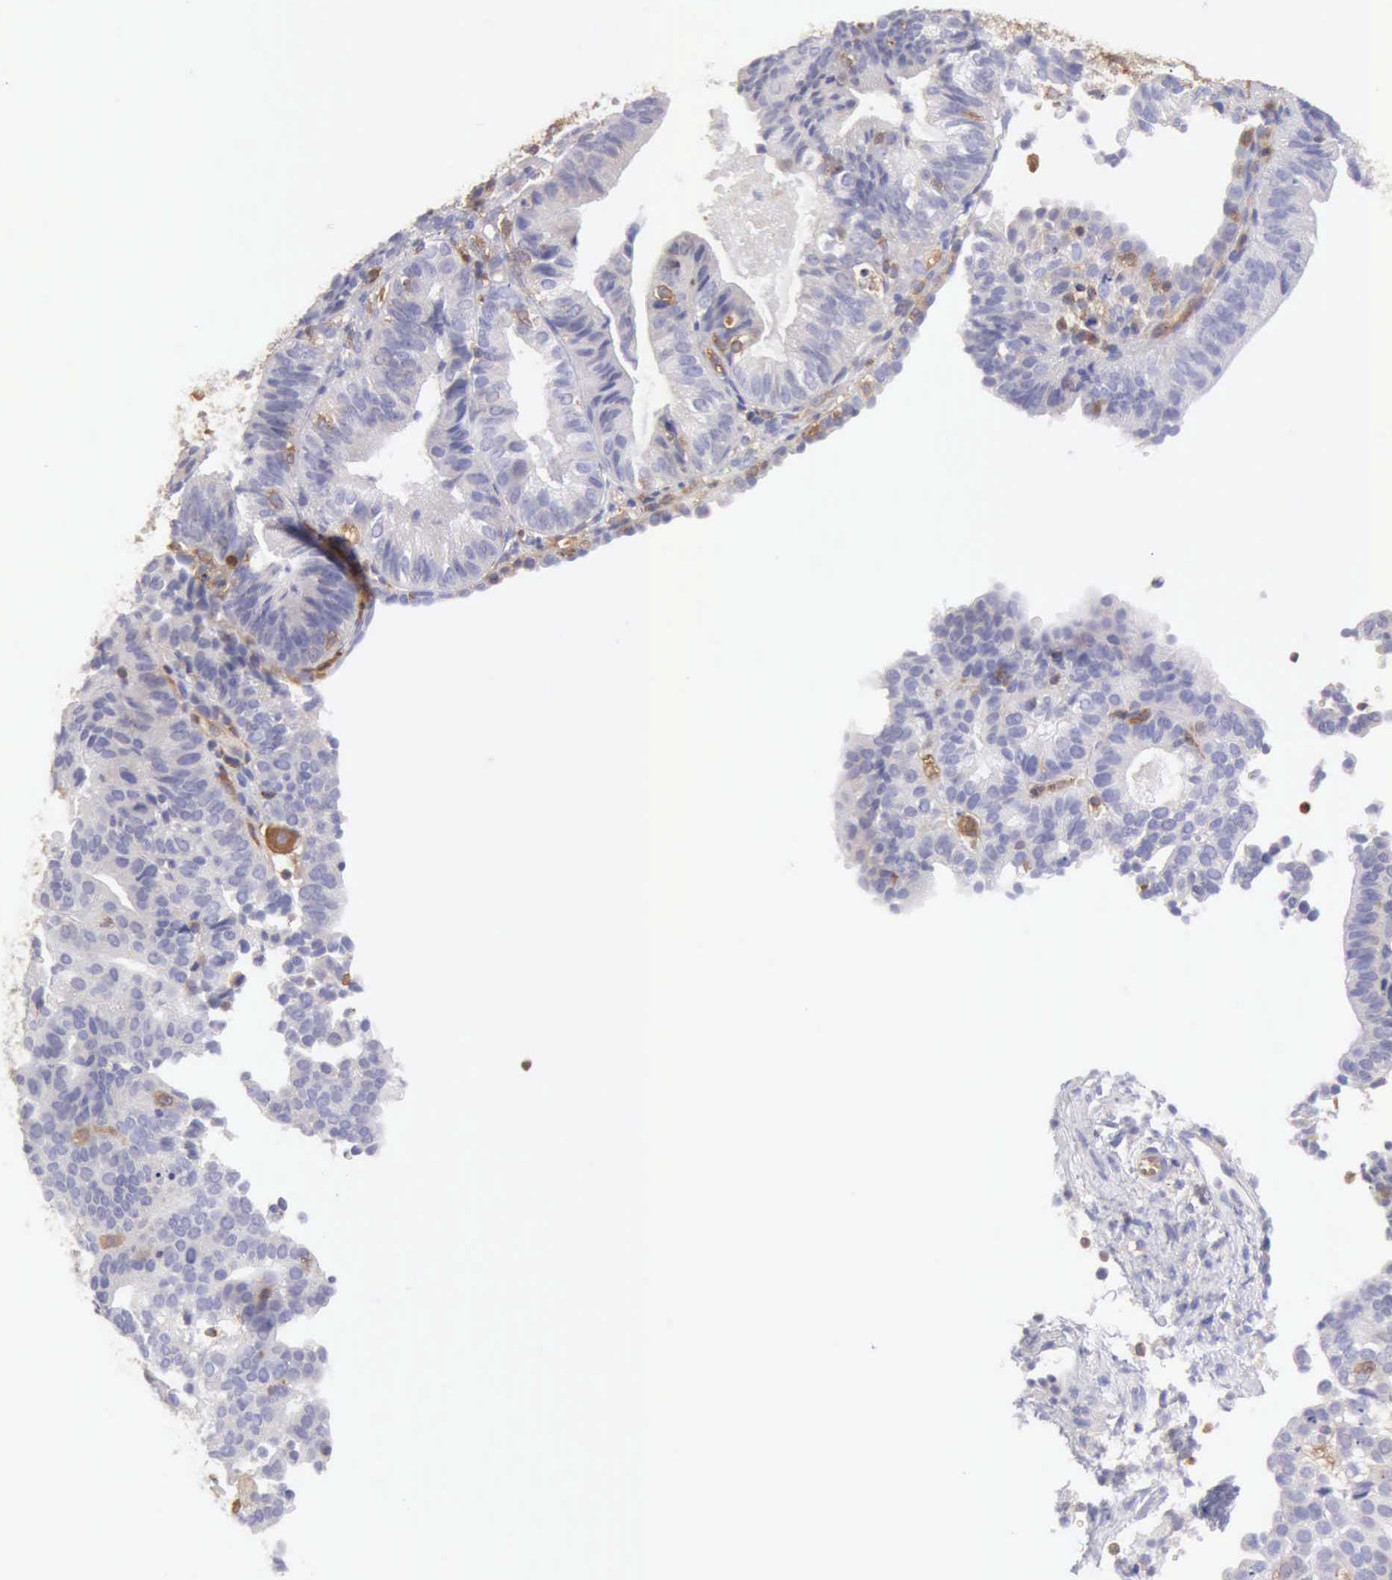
{"staining": {"intensity": "negative", "quantity": "none", "location": "none"}, "tissue": "cervical cancer", "cell_type": "Tumor cells", "image_type": "cancer", "snomed": [{"axis": "morphology", "description": "Adenocarcinoma, NOS"}, {"axis": "topography", "description": "Cervix"}], "caption": "Immunohistochemistry (IHC) image of neoplastic tissue: human cervical cancer (adenocarcinoma) stained with DAB demonstrates no significant protein expression in tumor cells.", "gene": "ARHGAP4", "patient": {"sex": "female", "age": 60}}